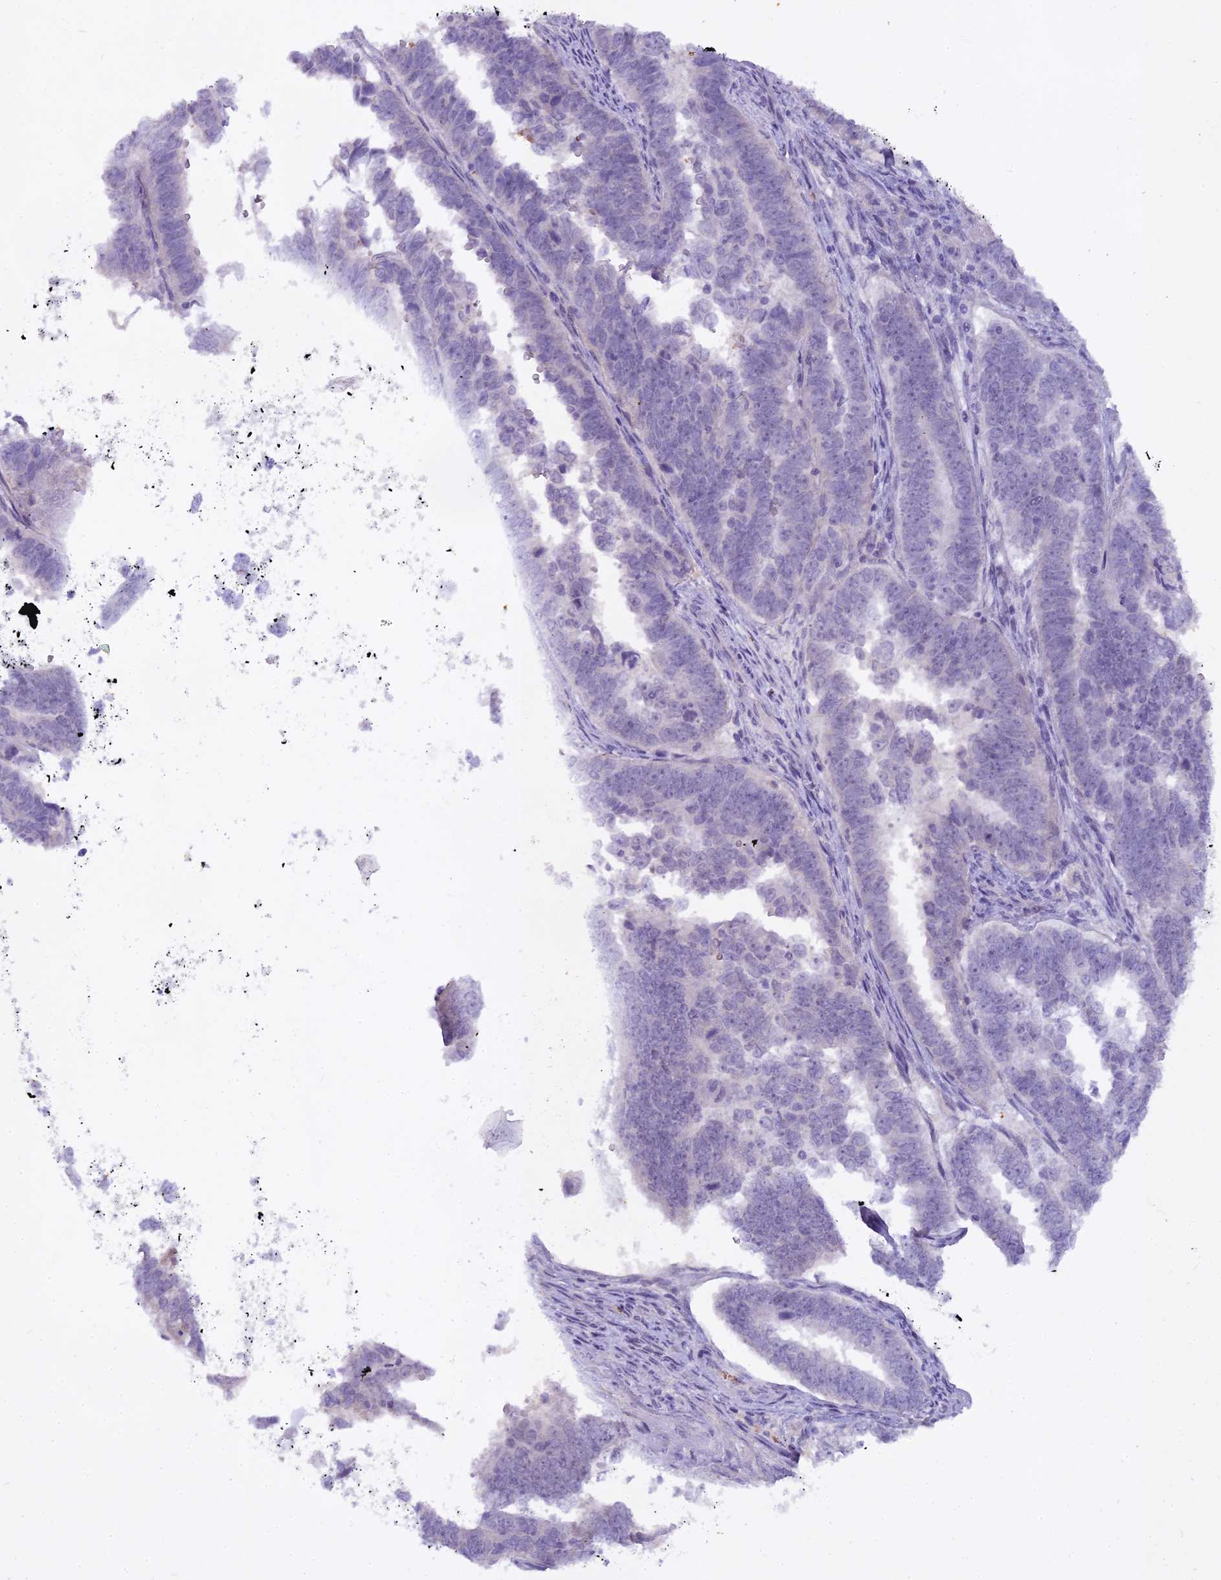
{"staining": {"intensity": "negative", "quantity": "none", "location": "none"}, "tissue": "endometrial cancer", "cell_type": "Tumor cells", "image_type": "cancer", "snomed": [{"axis": "morphology", "description": "Adenocarcinoma, NOS"}, {"axis": "topography", "description": "Endometrium"}], "caption": "High power microscopy image of an immunohistochemistry image of endometrial cancer (adenocarcinoma), revealing no significant staining in tumor cells. The staining is performed using DAB brown chromogen with nuclei counter-stained in using hematoxylin.", "gene": "OSTN", "patient": {"sex": "female", "age": 75}}